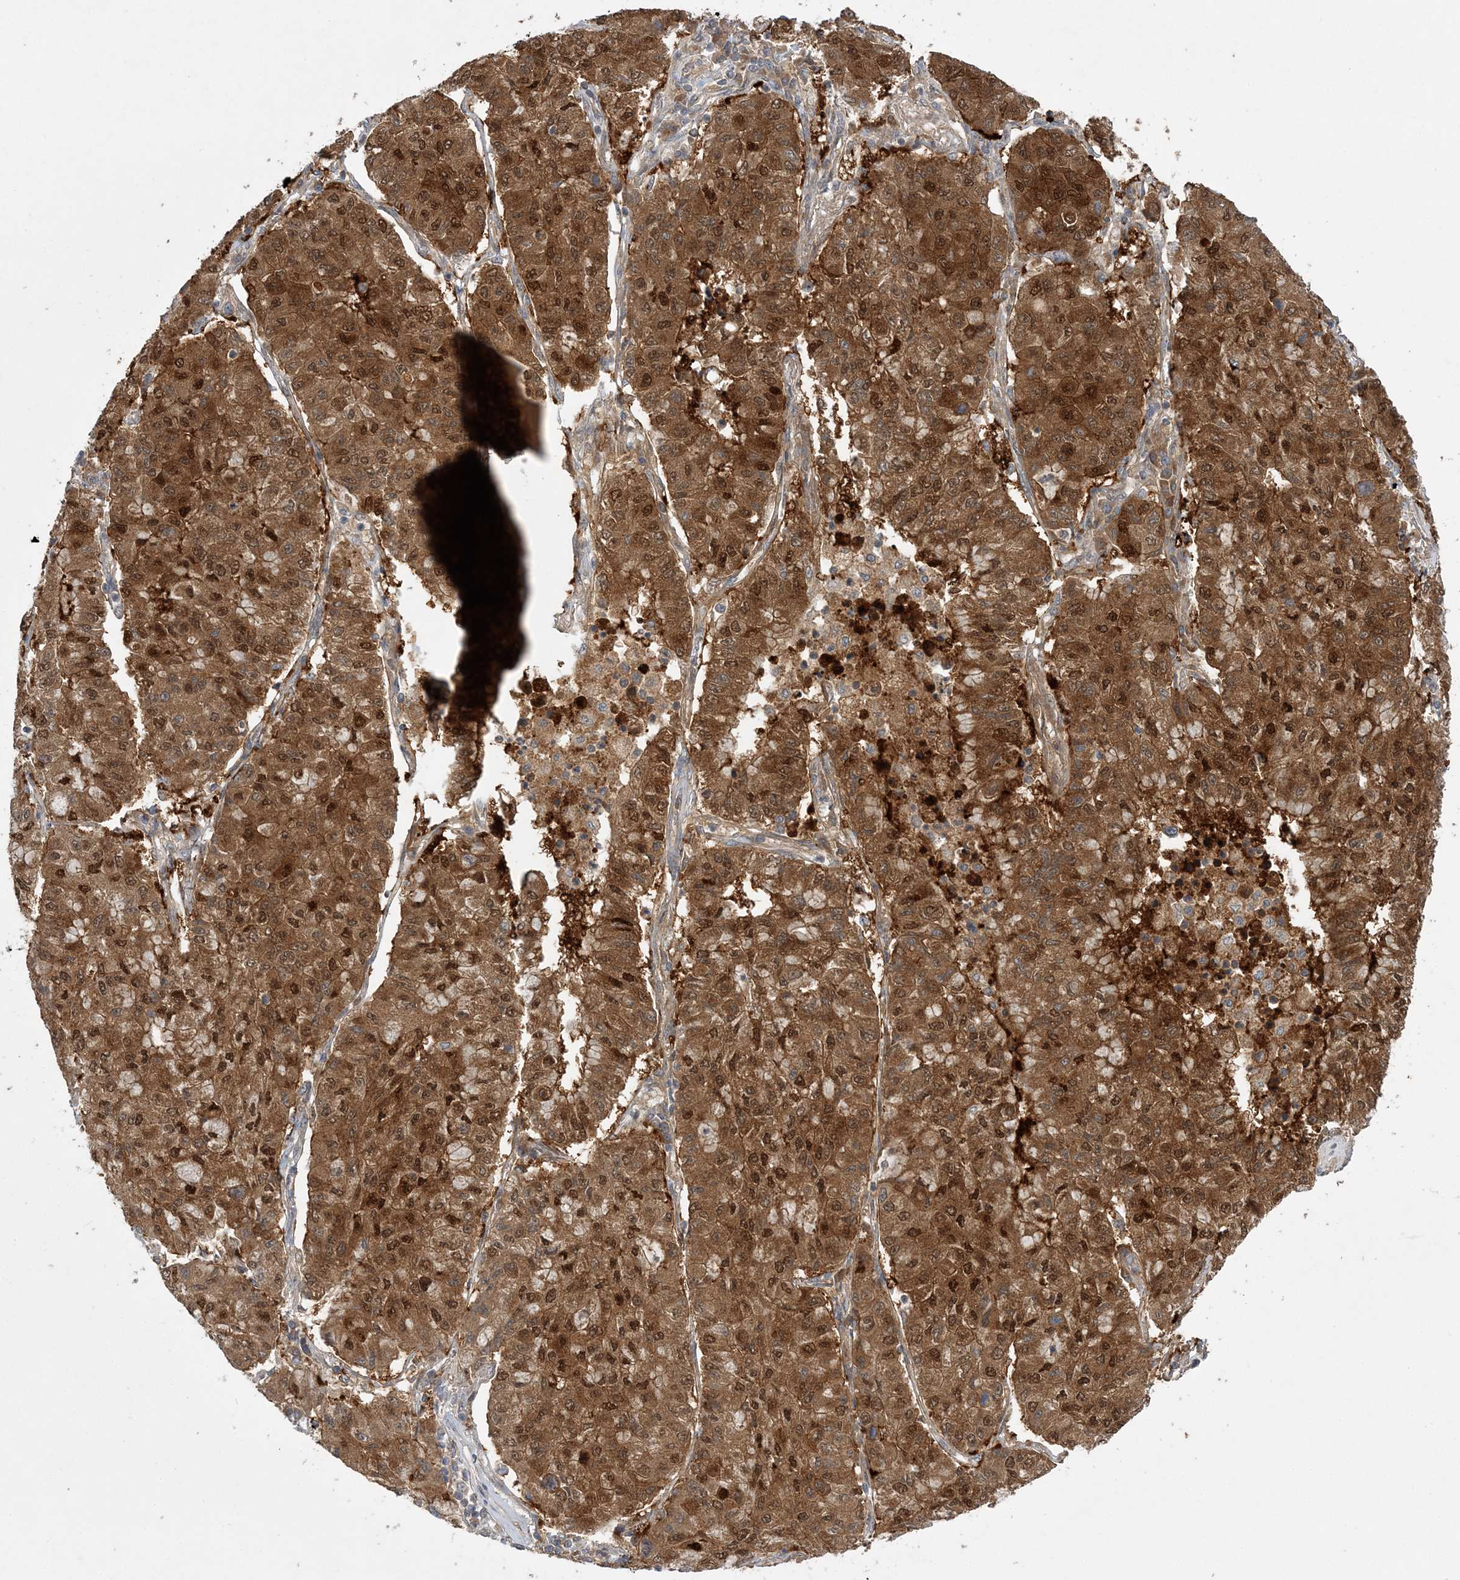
{"staining": {"intensity": "strong", "quantity": "25%-75%", "location": "cytoplasmic/membranous,nuclear"}, "tissue": "lung cancer", "cell_type": "Tumor cells", "image_type": "cancer", "snomed": [{"axis": "morphology", "description": "Squamous cell carcinoma, NOS"}, {"axis": "topography", "description": "Lung"}], "caption": "DAB immunohistochemical staining of squamous cell carcinoma (lung) reveals strong cytoplasmic/membranous and nuclear protein expression in about 25%-75% of tumor cells. (Brightfield microscopy of DAB IHC at high magnification).", "gene": "MMADHC", "patient": {"sex": "male", "age": 74}}